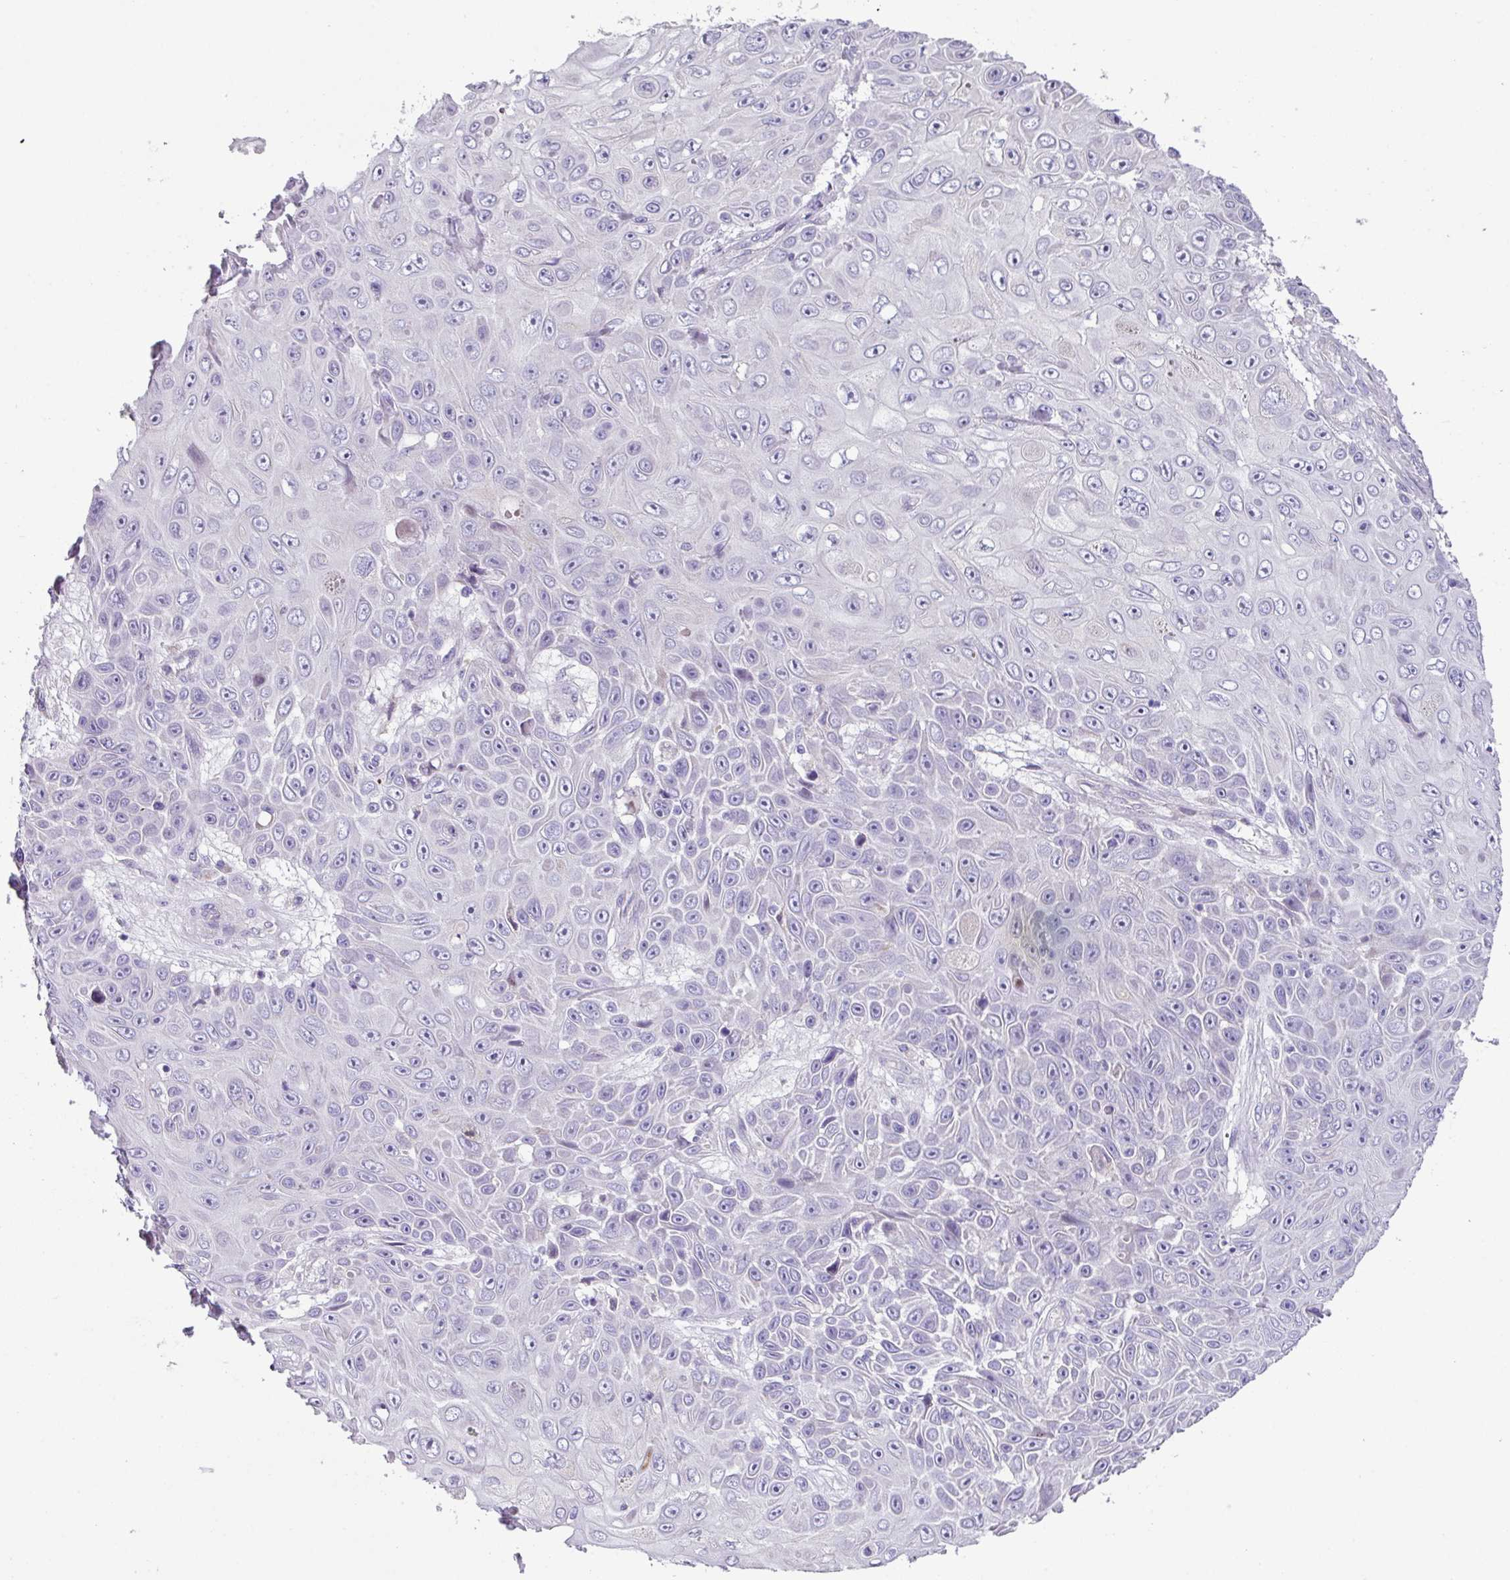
{"staining": {"intensity": "negative", "quantity": "none", "location": "none"}, "tissue": "skin cancer", "cell_type": "Tumor cells", "image_type": "cancer", "snomed": [{"axis": "morphology", "description": "Squamous cell carcinoma, NOS"}, {"axis": "topography", "description": "Skin"}], "caption": "IHC image of neoplastic tissue: skin cancer stained with DAB (3,3'-diaminobenzidine) demonstrates no significant protein expression in tumor cells.", "gene": "RGS16", "patient": {"sex": "male", "age": 82}}